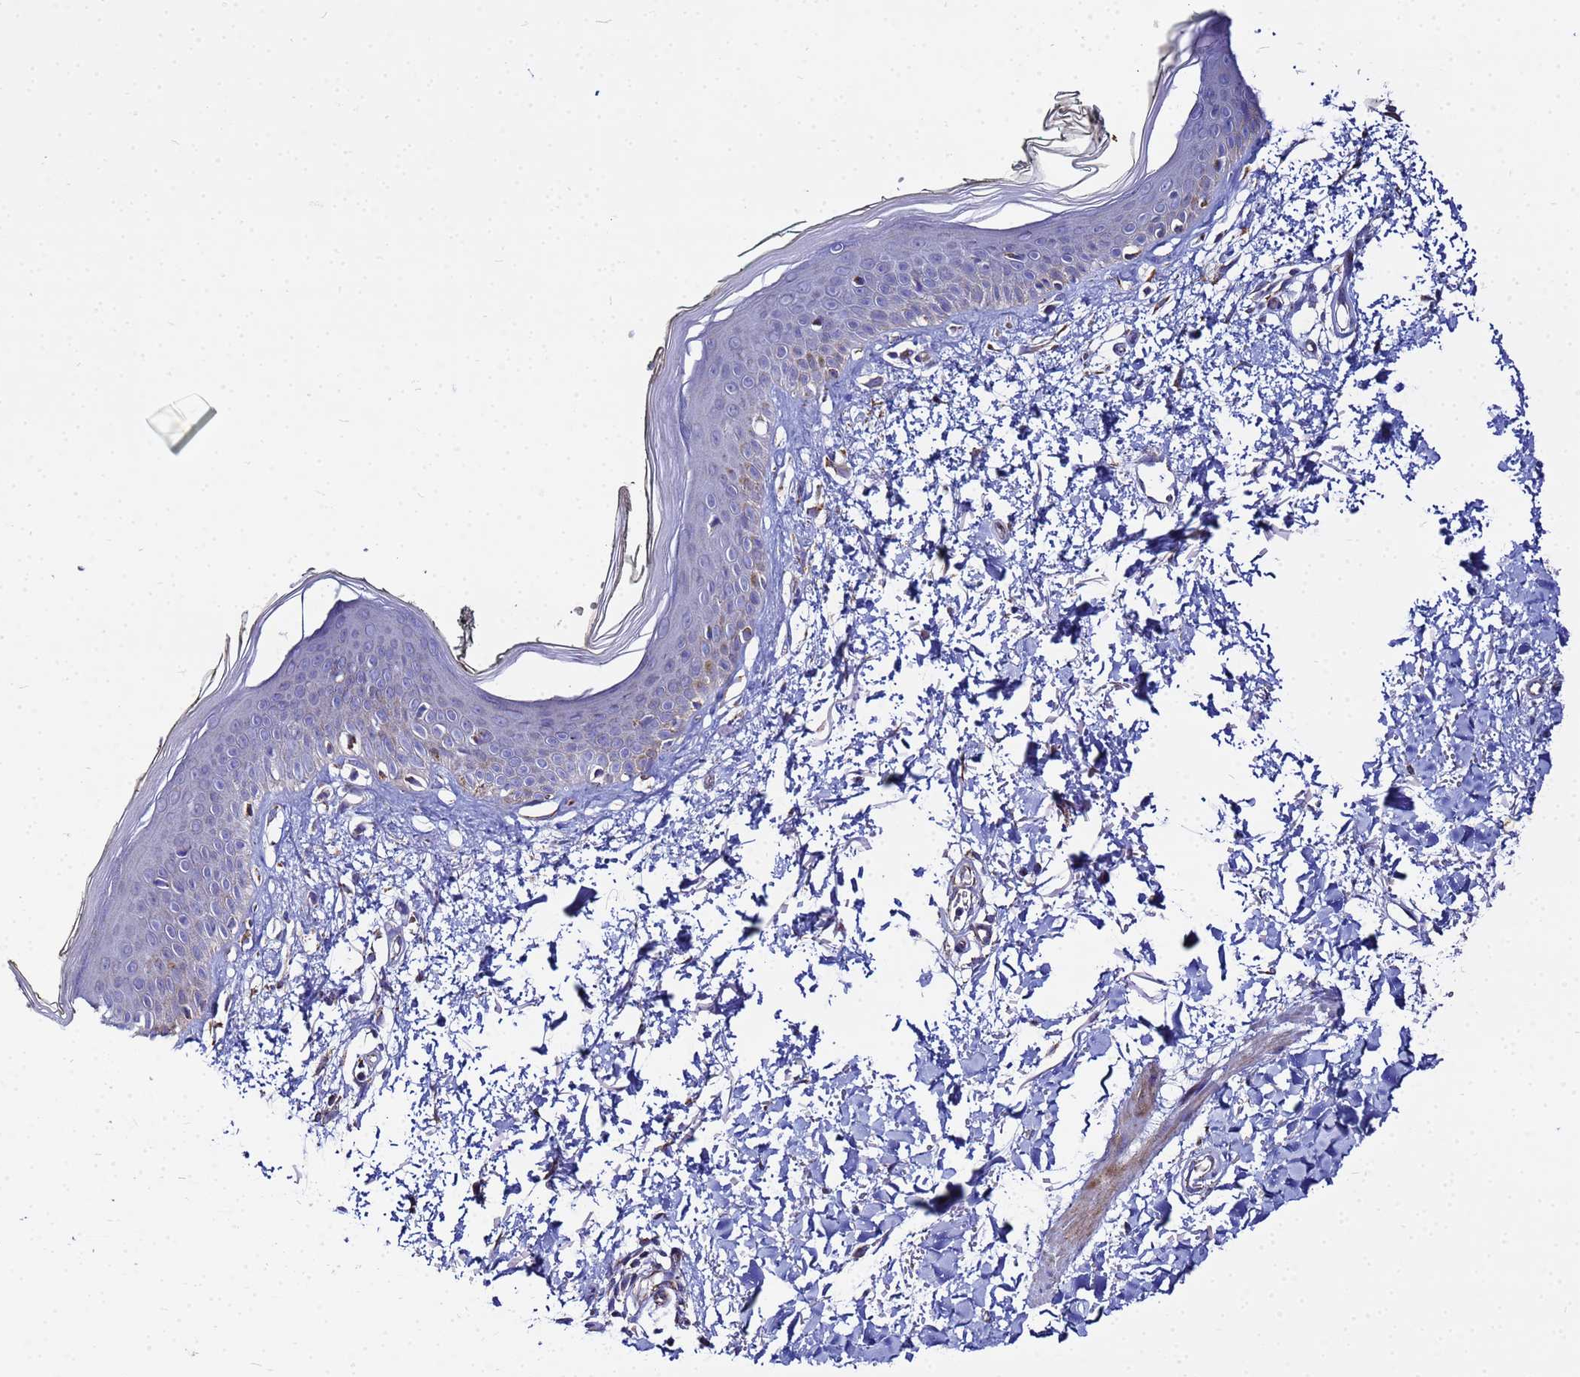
{"staining": {"intensity": "negative", "quantity": "none", "location": "none"}, "tissue": "skin", "cell_type": "Fibroblasts", "image_type": "normal", "snomed": [{"axis": "morphology", "description": "Normal tissue, NOS"}, {"axis": "topography", "description": "Skin"}], "caption": "This is a photomicrograph of immunohistochemistry staining of normal skin, which shows no staining in fibroblasts. The staining was performed using DAB (3,3'-diaminobenzidine) to visualize the protein expression in brown, while the nuclei were stained in blue with hematoxylin (Magnification: 20x).", "gene": "FAHD2A", "patient": {"sex": "male", "age": 62}}